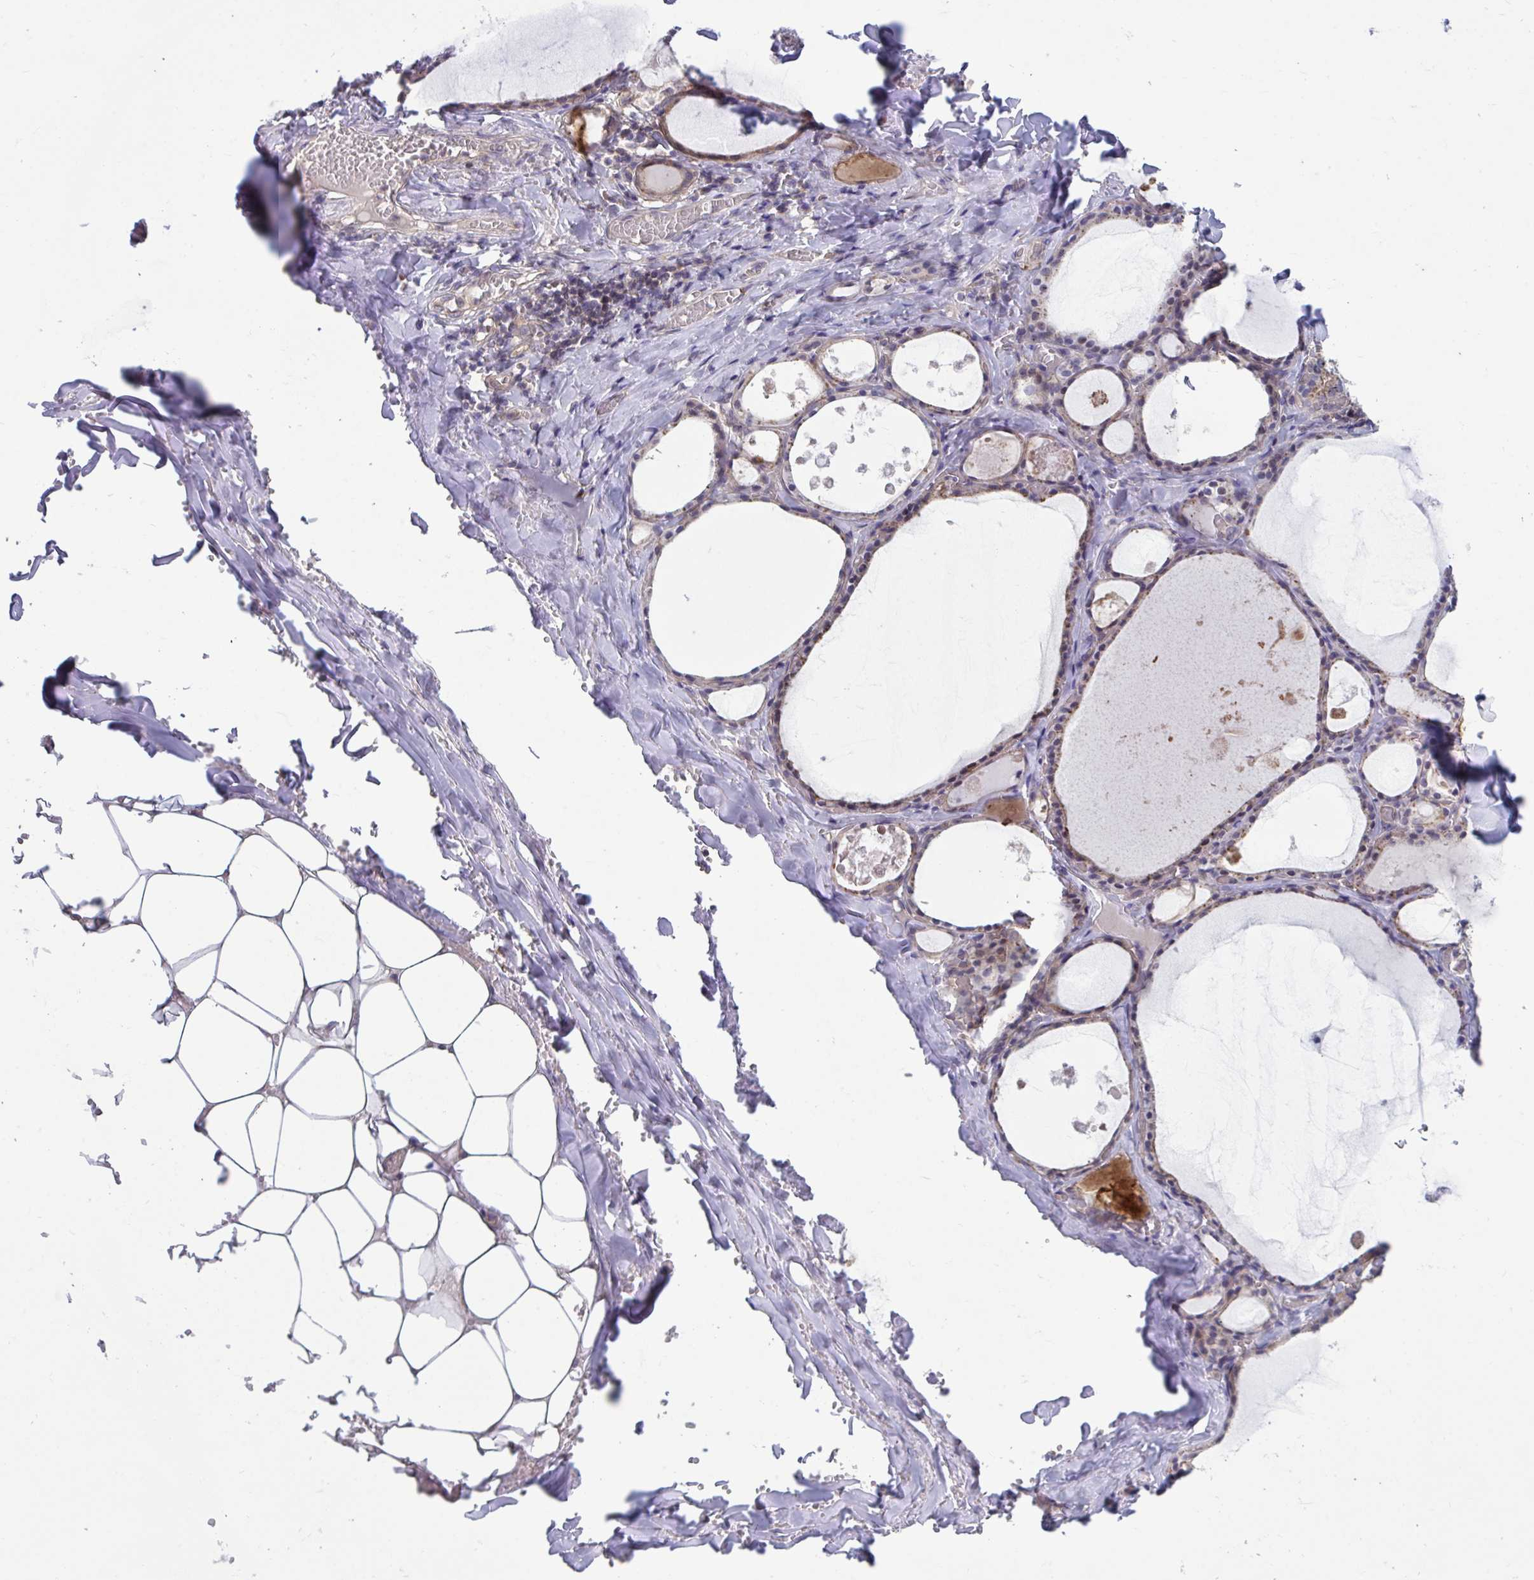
{"staining": {"intensity": "weak", "quantity": "25%-75%", "location": "cytoplasmic/membranous"}, "tissue": "thyroid gland", "cell_type": "Glandular cells", "image_type": "normal", "snomed": [{"axis": "morphology", "description": "Normal tissue, NOS"}, {"axis": "topography", "description": "Thyroid gland"}], "caption": "Benign thyroid gland exhibits weak cytoplasmic/membranous staining in approximately 25%-75% of glandular cells.", "gene": "IST1", "patient": {"sex": "male", "age": 56}}